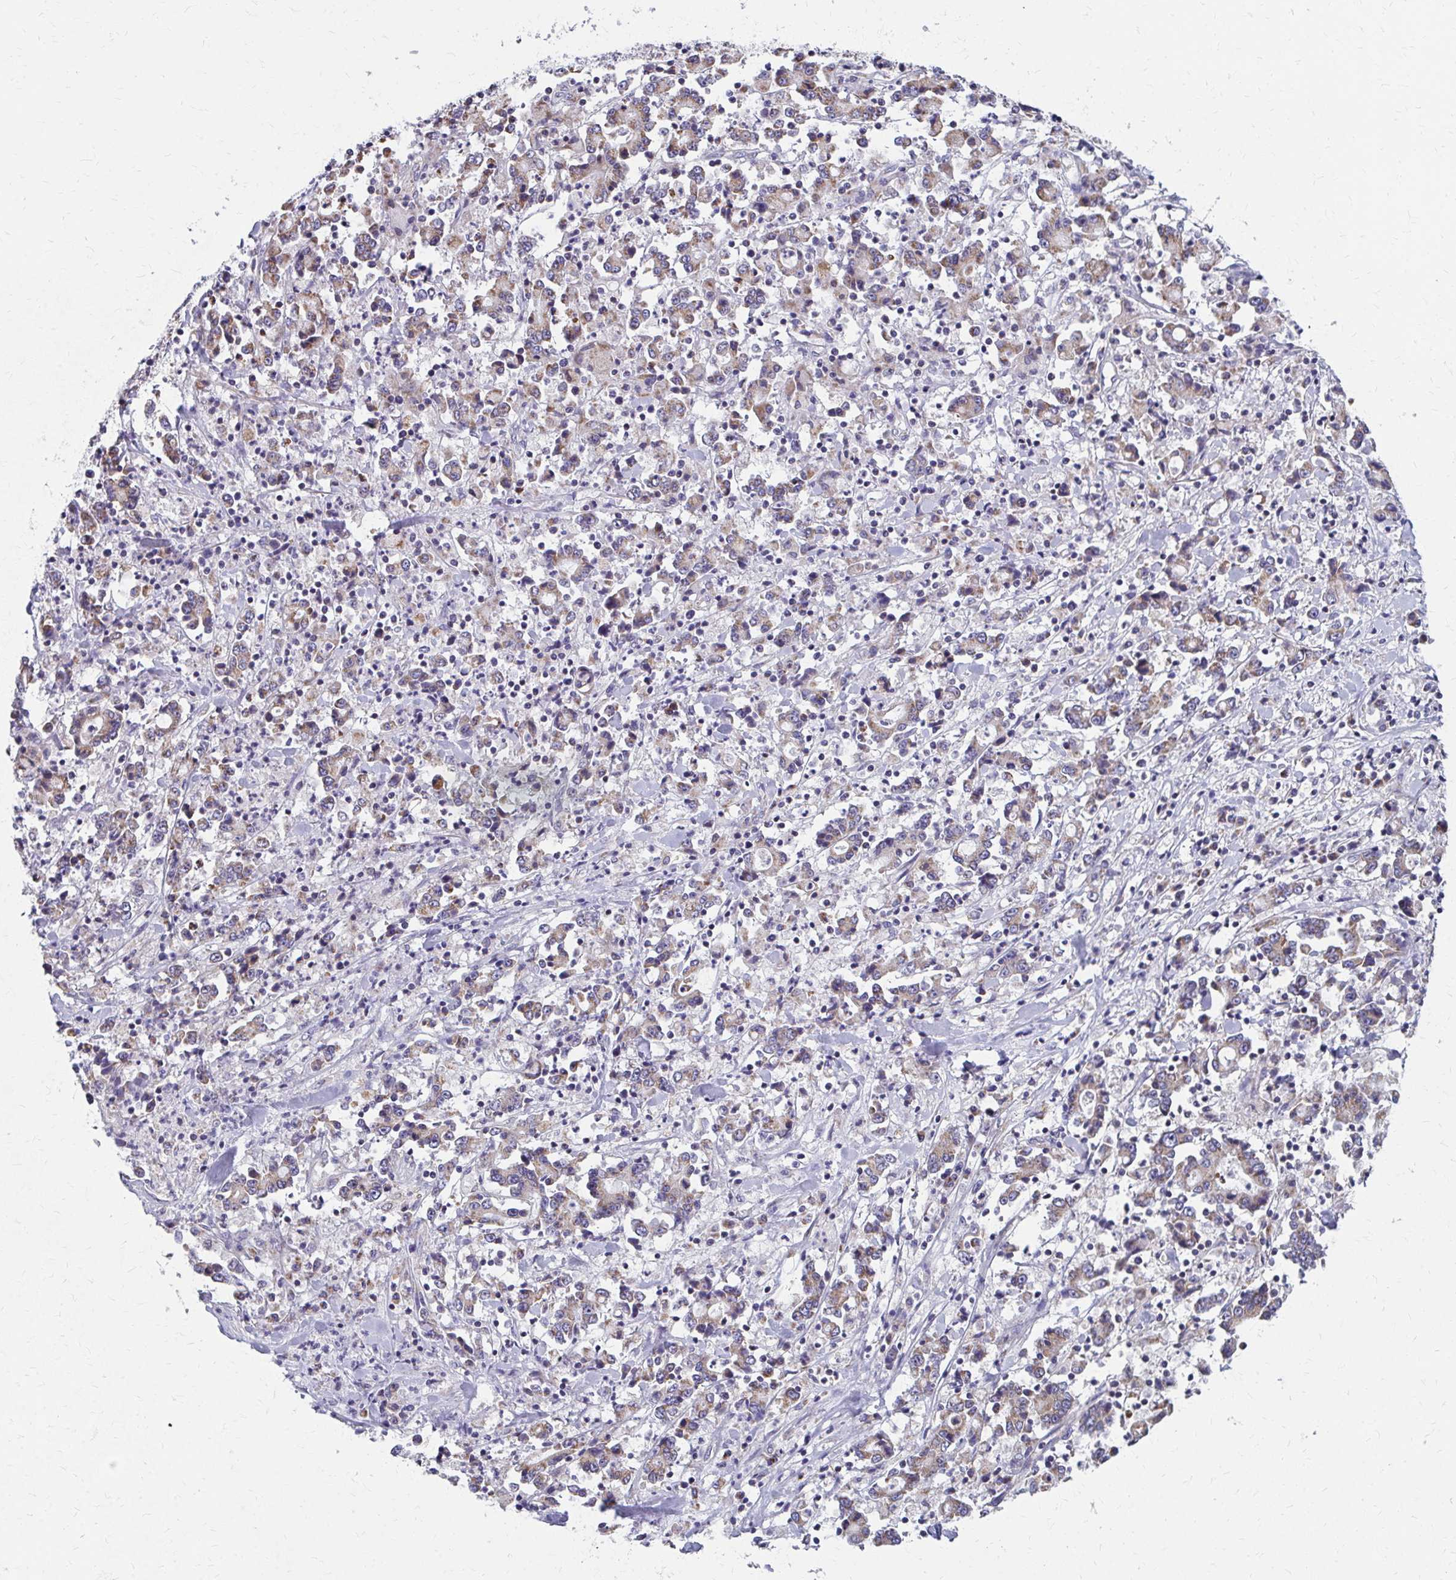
{"staining": {"intensity": "weak", "quantity": ">75%", "location": "cytoplasmic/membranous"}, "tissue": "stomach cancer", "cell_type": "Tumor cells", "image_type": "cancer", "snomed": [{"axis": "morphology", "description": "Adenocarcinoma, NOS"}, {"axis": "topography", "description": "Stomach, upper"}], "caption": "DAB immunohistochemical staining of stomach cancer shows weak cytoplasmic/membranous protein expression in about >75% of tumor cells.", "gene": "RCC1L", "patient": {"sex": "male", "age": 68}}